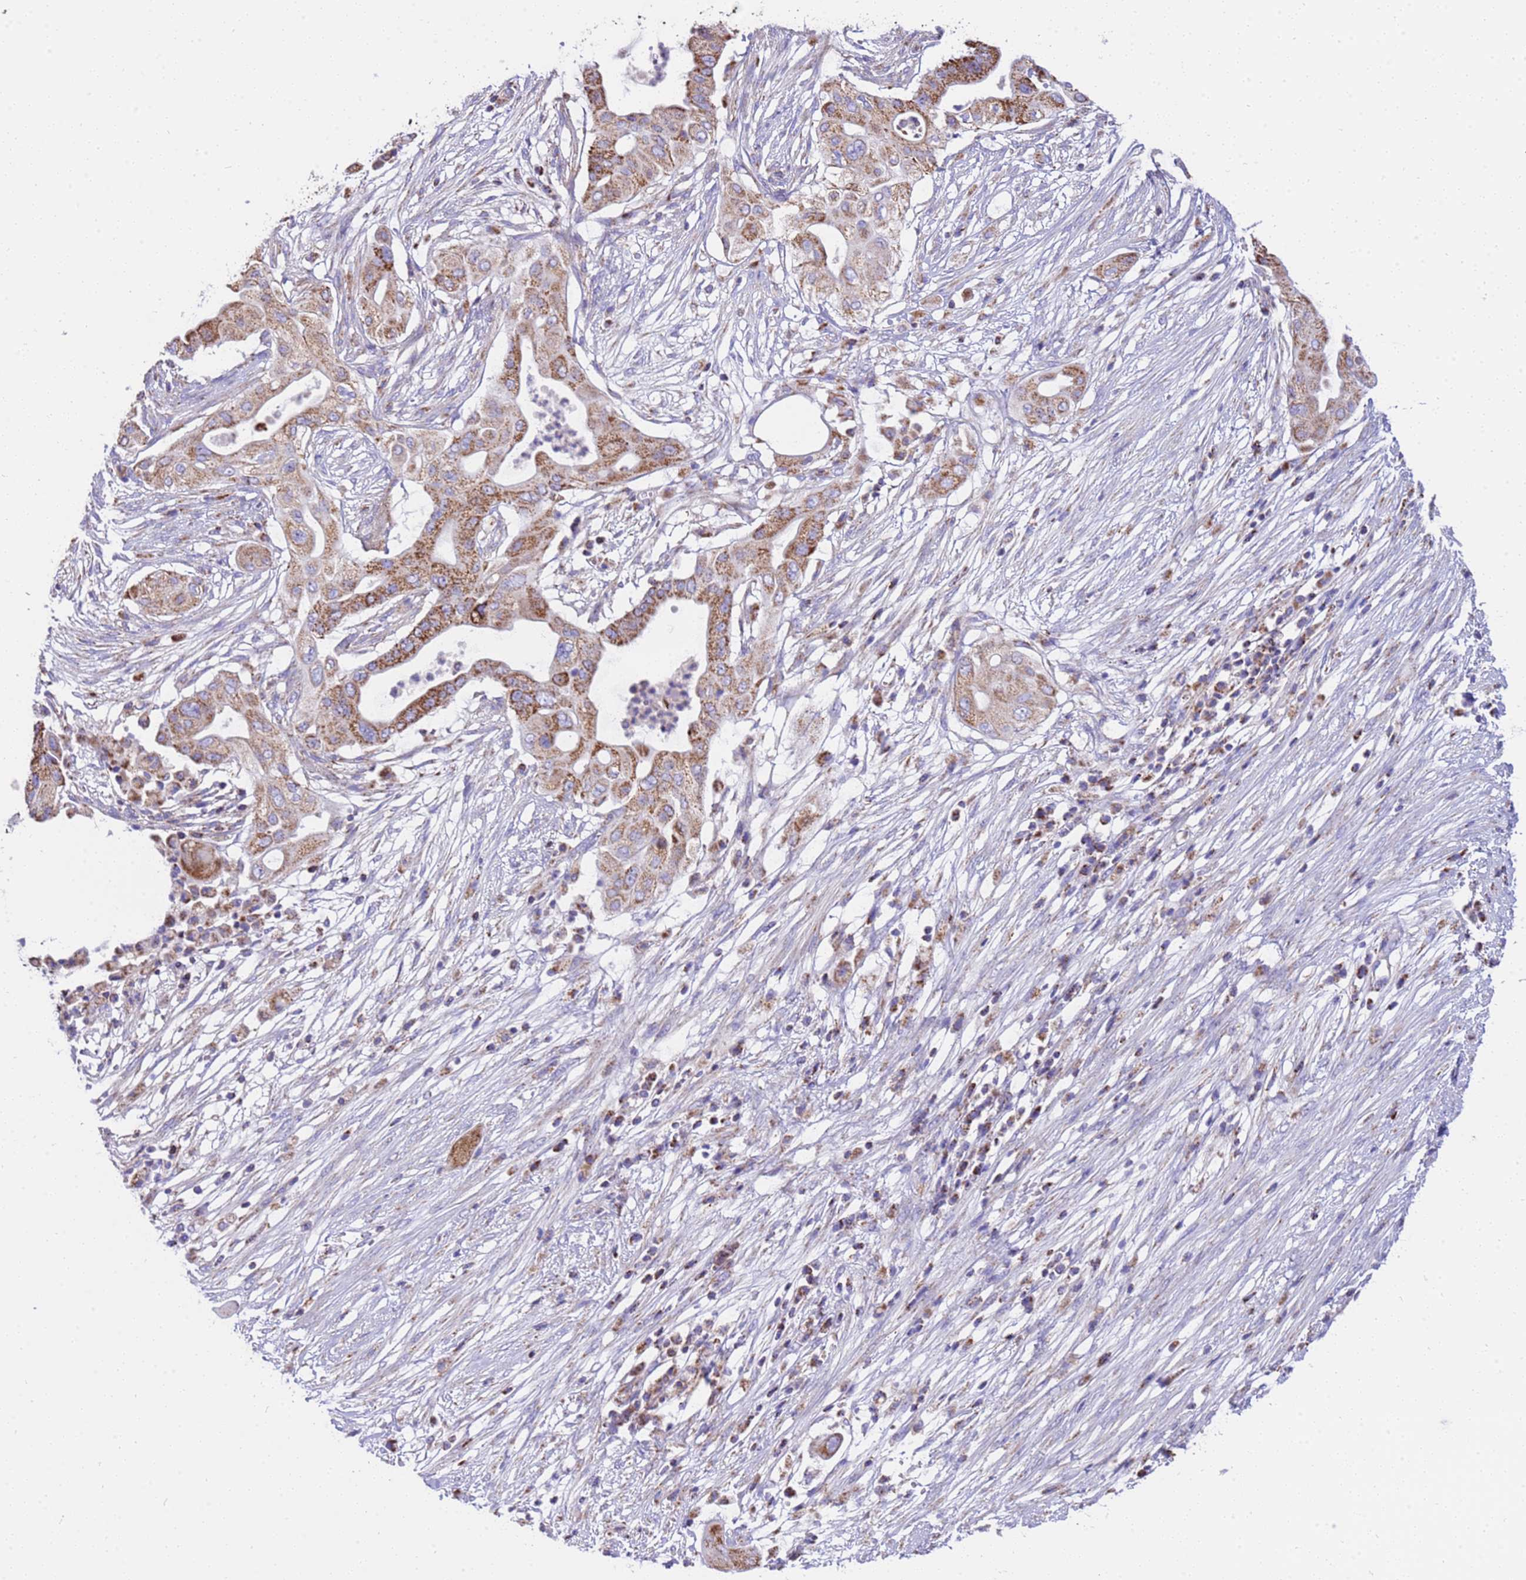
{"staining": {"intensity": "moderate", "quantity": ">75%", "location": "cytoplasmic/membranous"}, "tissue": "pancreatic cancer", "cell_type": "Tumor cells", "image_type": "cancer", "snomed": [{"axis": "morphology", "description": "Adenocarcinoma, NOS"}, {"axis": "topography", "description": "Pancreas"}], "caption": "The micrograph demonstrates immunohistochemical staining of pancreatic cancer. There is moderate cytoplasmic/membranous expression is seen in approximately >75% of tumor cells. Immunohistochemistry (ihc) stains the protein in brown and the nuclei are stained blue.", "gene": "RNF165", "patient": {"sex": "male", "age": 68}}